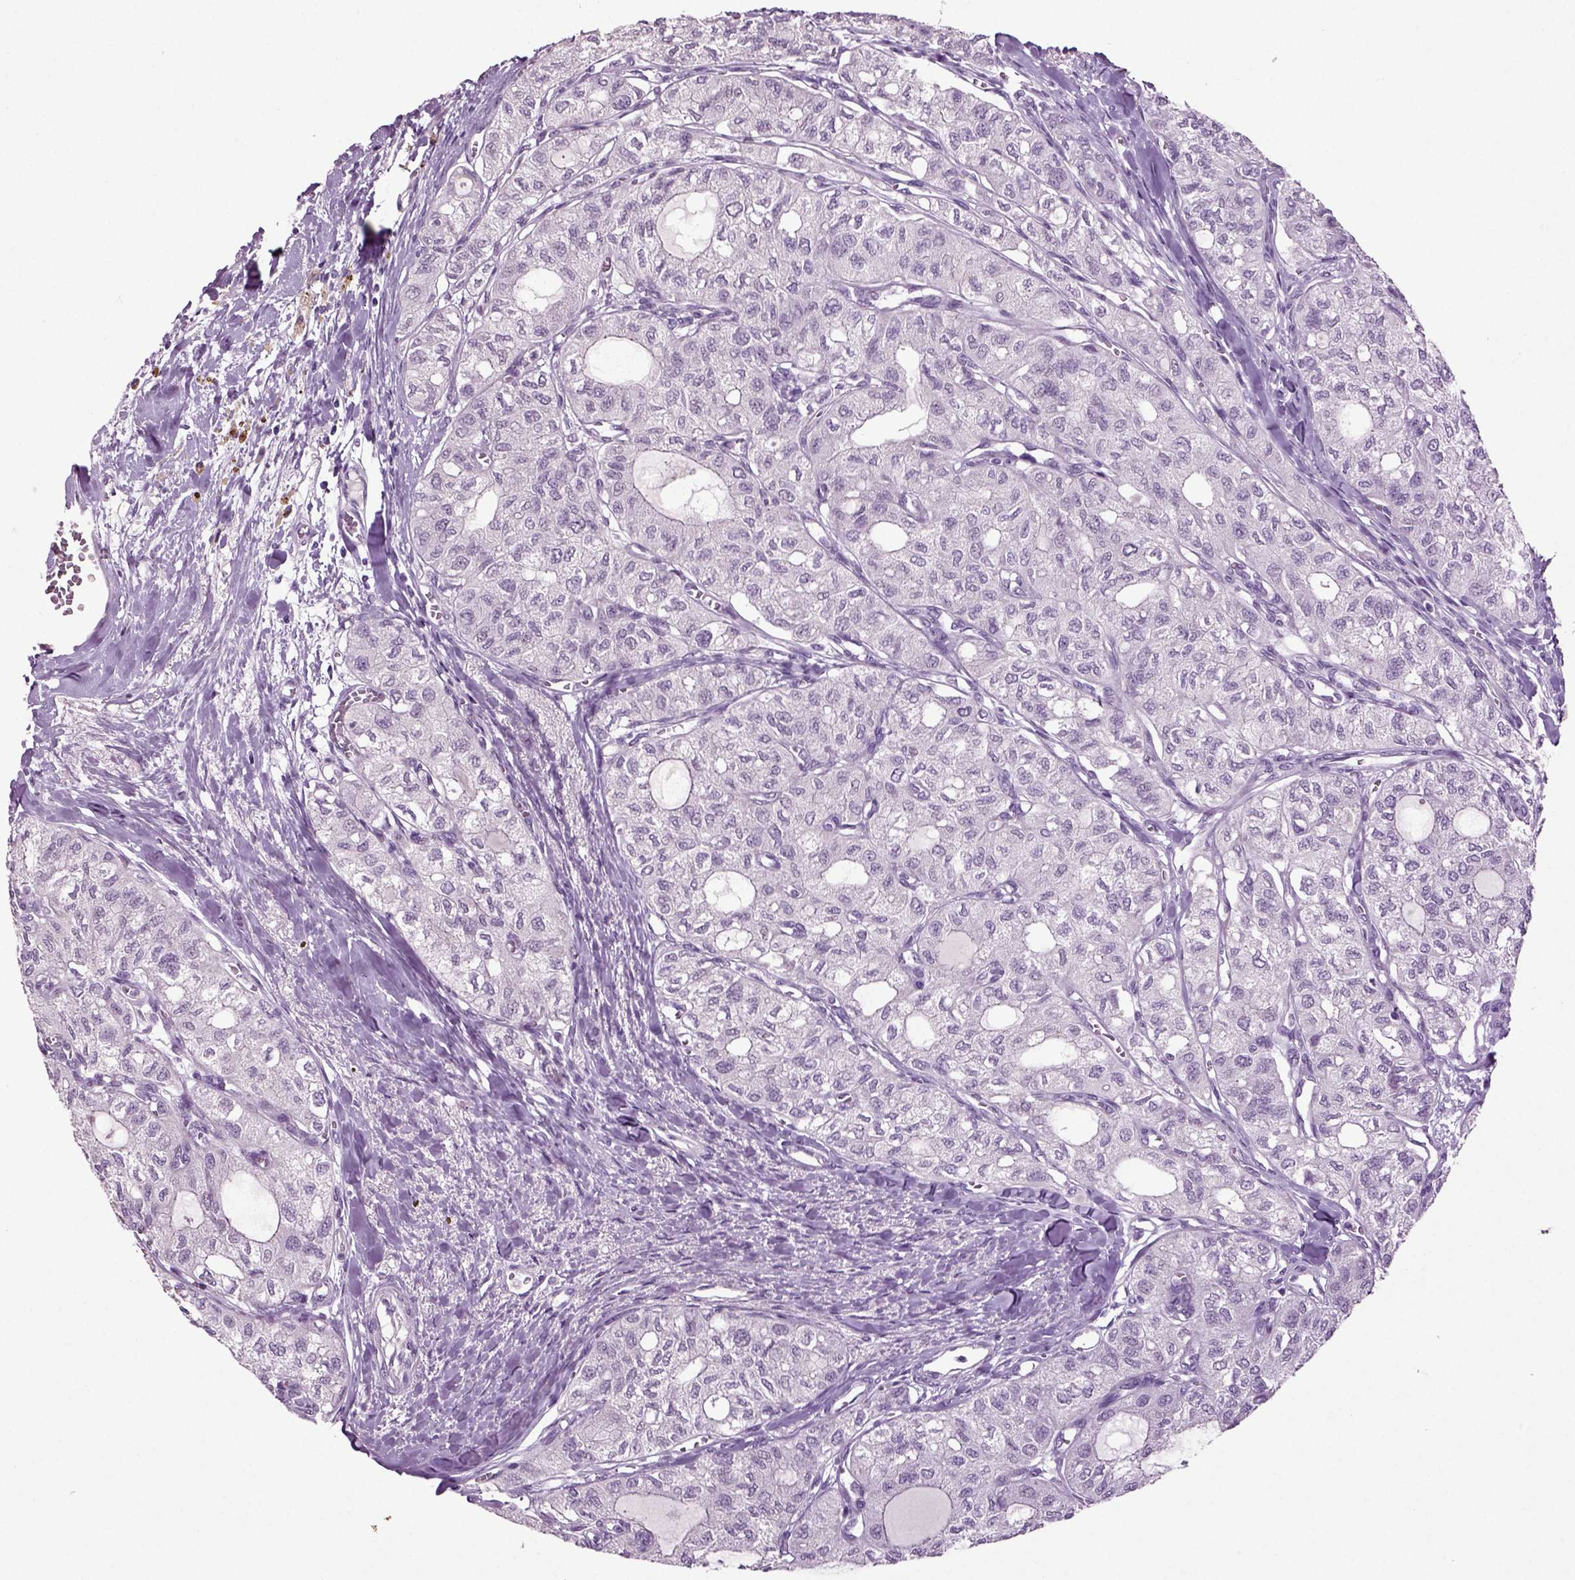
{"staining": {"intensity": "negative", "quantity": "none", "location": "none"}, "tissue": "thyroid cancer", "cell_type": "Tumor cells", "image_type": "cancer", "snomed": [{"axis": "morphology", "description": "Follicular adenoma carcinoma, NOS"}, {"axis": "topography", "description": "Thyroid gland"}], "caption": "Protein analysis of thyroid follicular adenoma carcinoma demonstrates no significant staining in tumor cells. (DAB immunohistochemistry (IHC), high magnification).", "gene": "SLC17A6", "patient": {"sex": "male", "age": 75}}